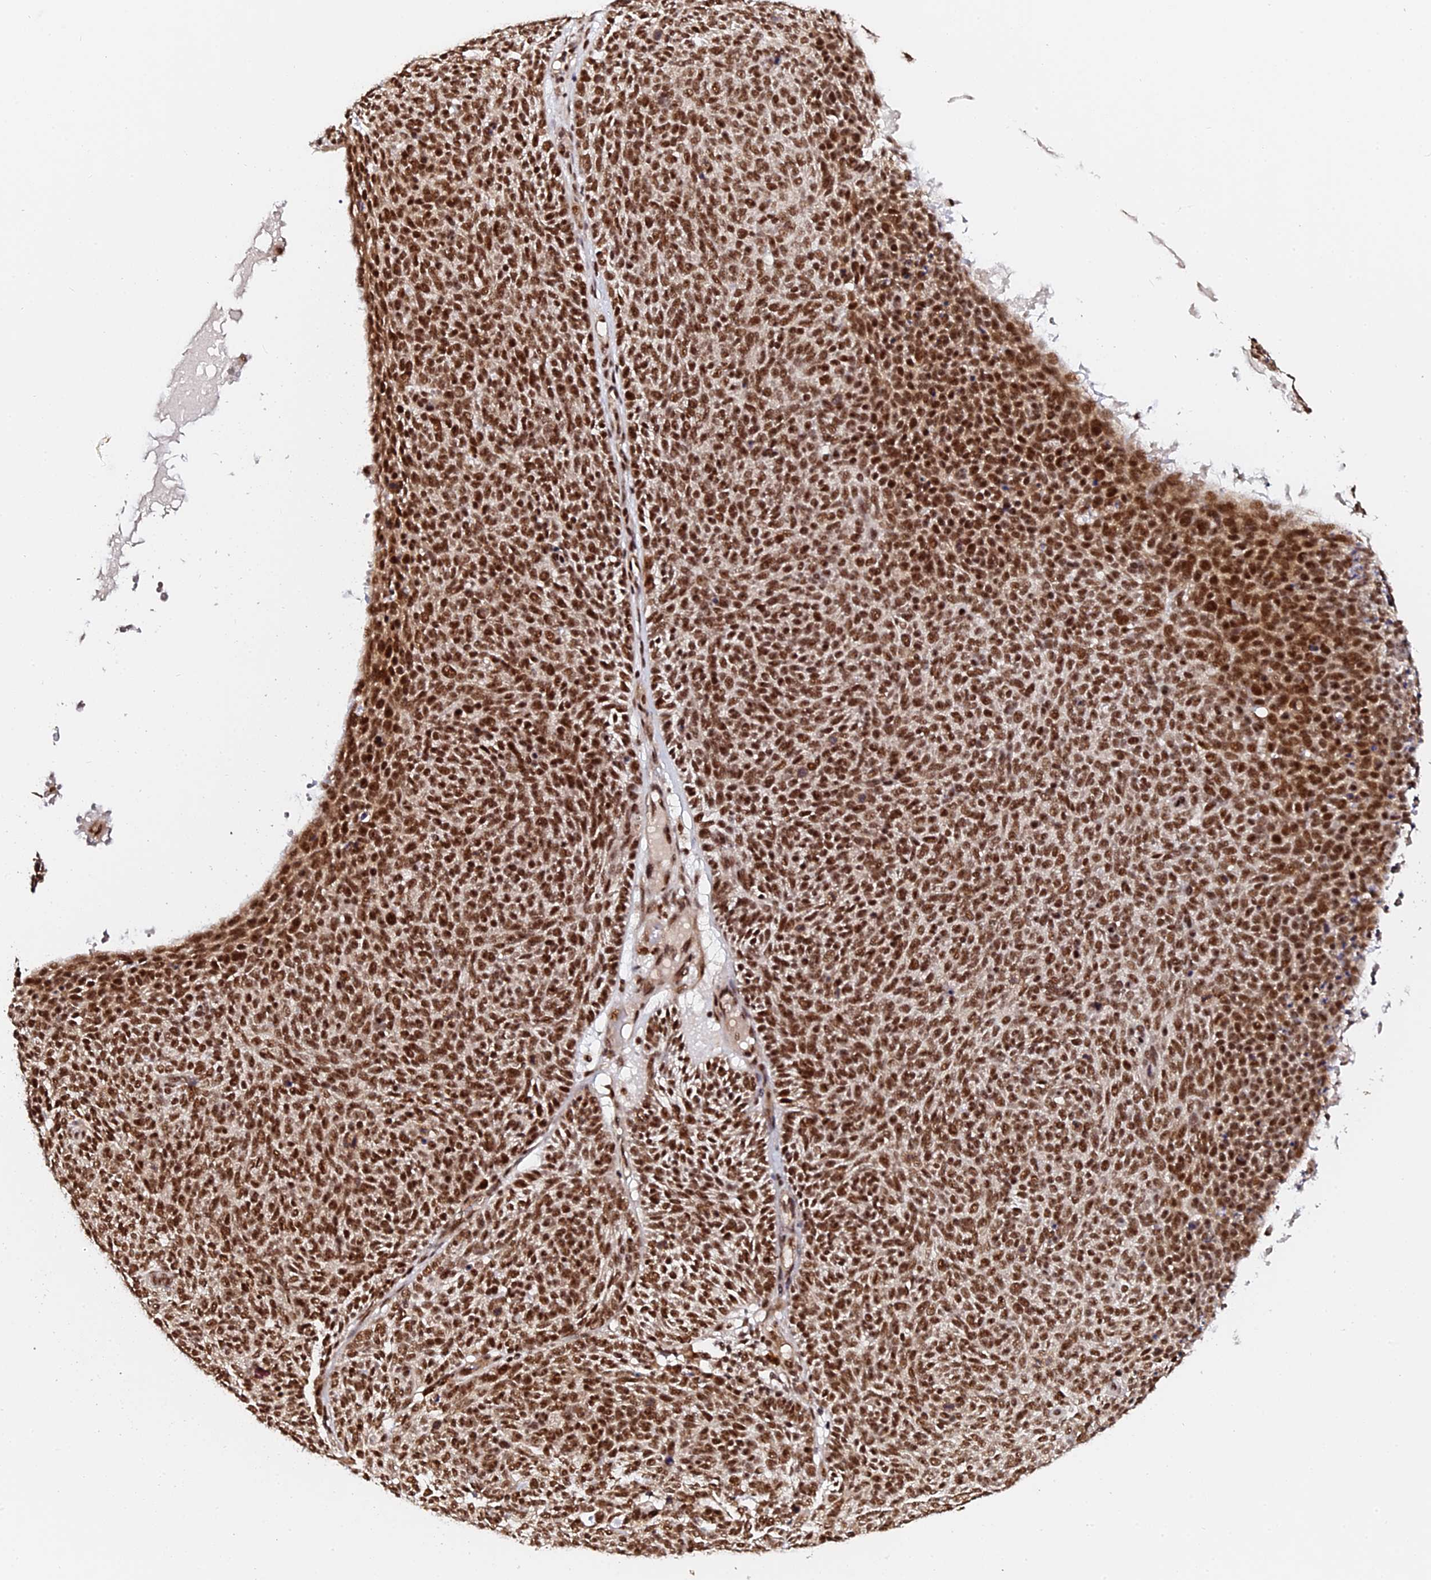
{"staining": {"intensity": "strong", "quantity": ">75%", "location": "nuclear"}, "tissue": "skin cancer", "cell_type": "Tumor cells", "image_type": "cancer", "snomed": [{"axis": "morphology", "description": "Squamous cell carcinoma, NOS"}, {"axis": "topography", "description": "Skin"}], "caption": "DAB (3,3'-diaminobenzidine) immunohistochemical staining of human skin squamous cell carcinoma demonstrates strong nuclear protein expression in approximately >75% of tumor cells. Immunohistochemistry stains the protein in brown and the nuclei are stained blue.", "gene": "MCRS1", "patient": {"sex": "female", "age": 90}}